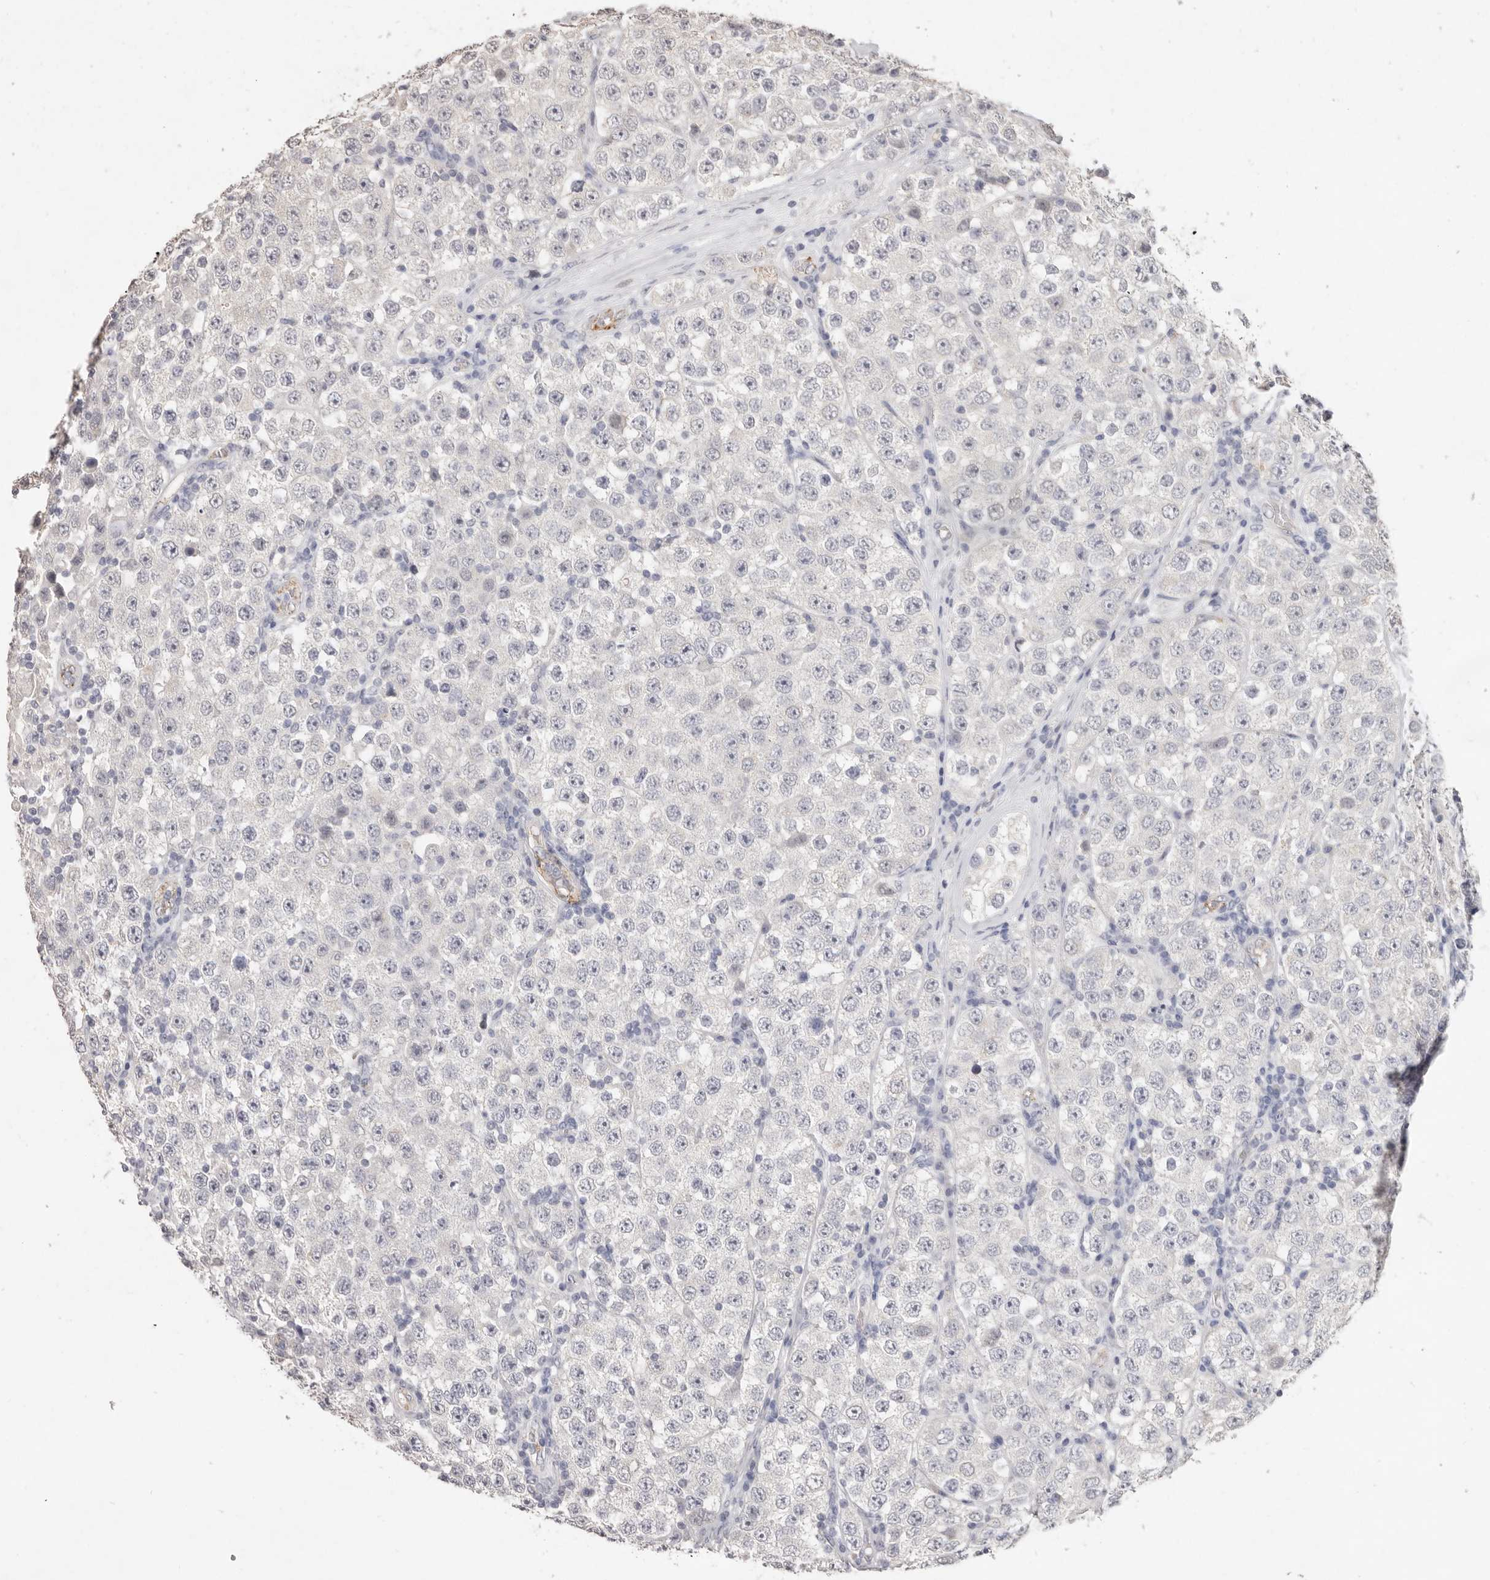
{"staining": {"intensity": "negative", "quantity": "none", "location": "none"}, "tissue": "testis cancer", "cell_type": "Tumor cells", "image_type": "cancer", "snomed": [{"axis": "morphology", "description": "Seminoma, NOS"}, {"axis": "topography", "description": "Testis"}], "caption": "Immunohistochemical staining of testis cancer demonstrates no significant expression in tumor cells. (DAB (3,3'-diaminobenzidine) IHC, high magnification).", "gene": "ZYG11B", "patient": {"sex": "male", "age": 28}}